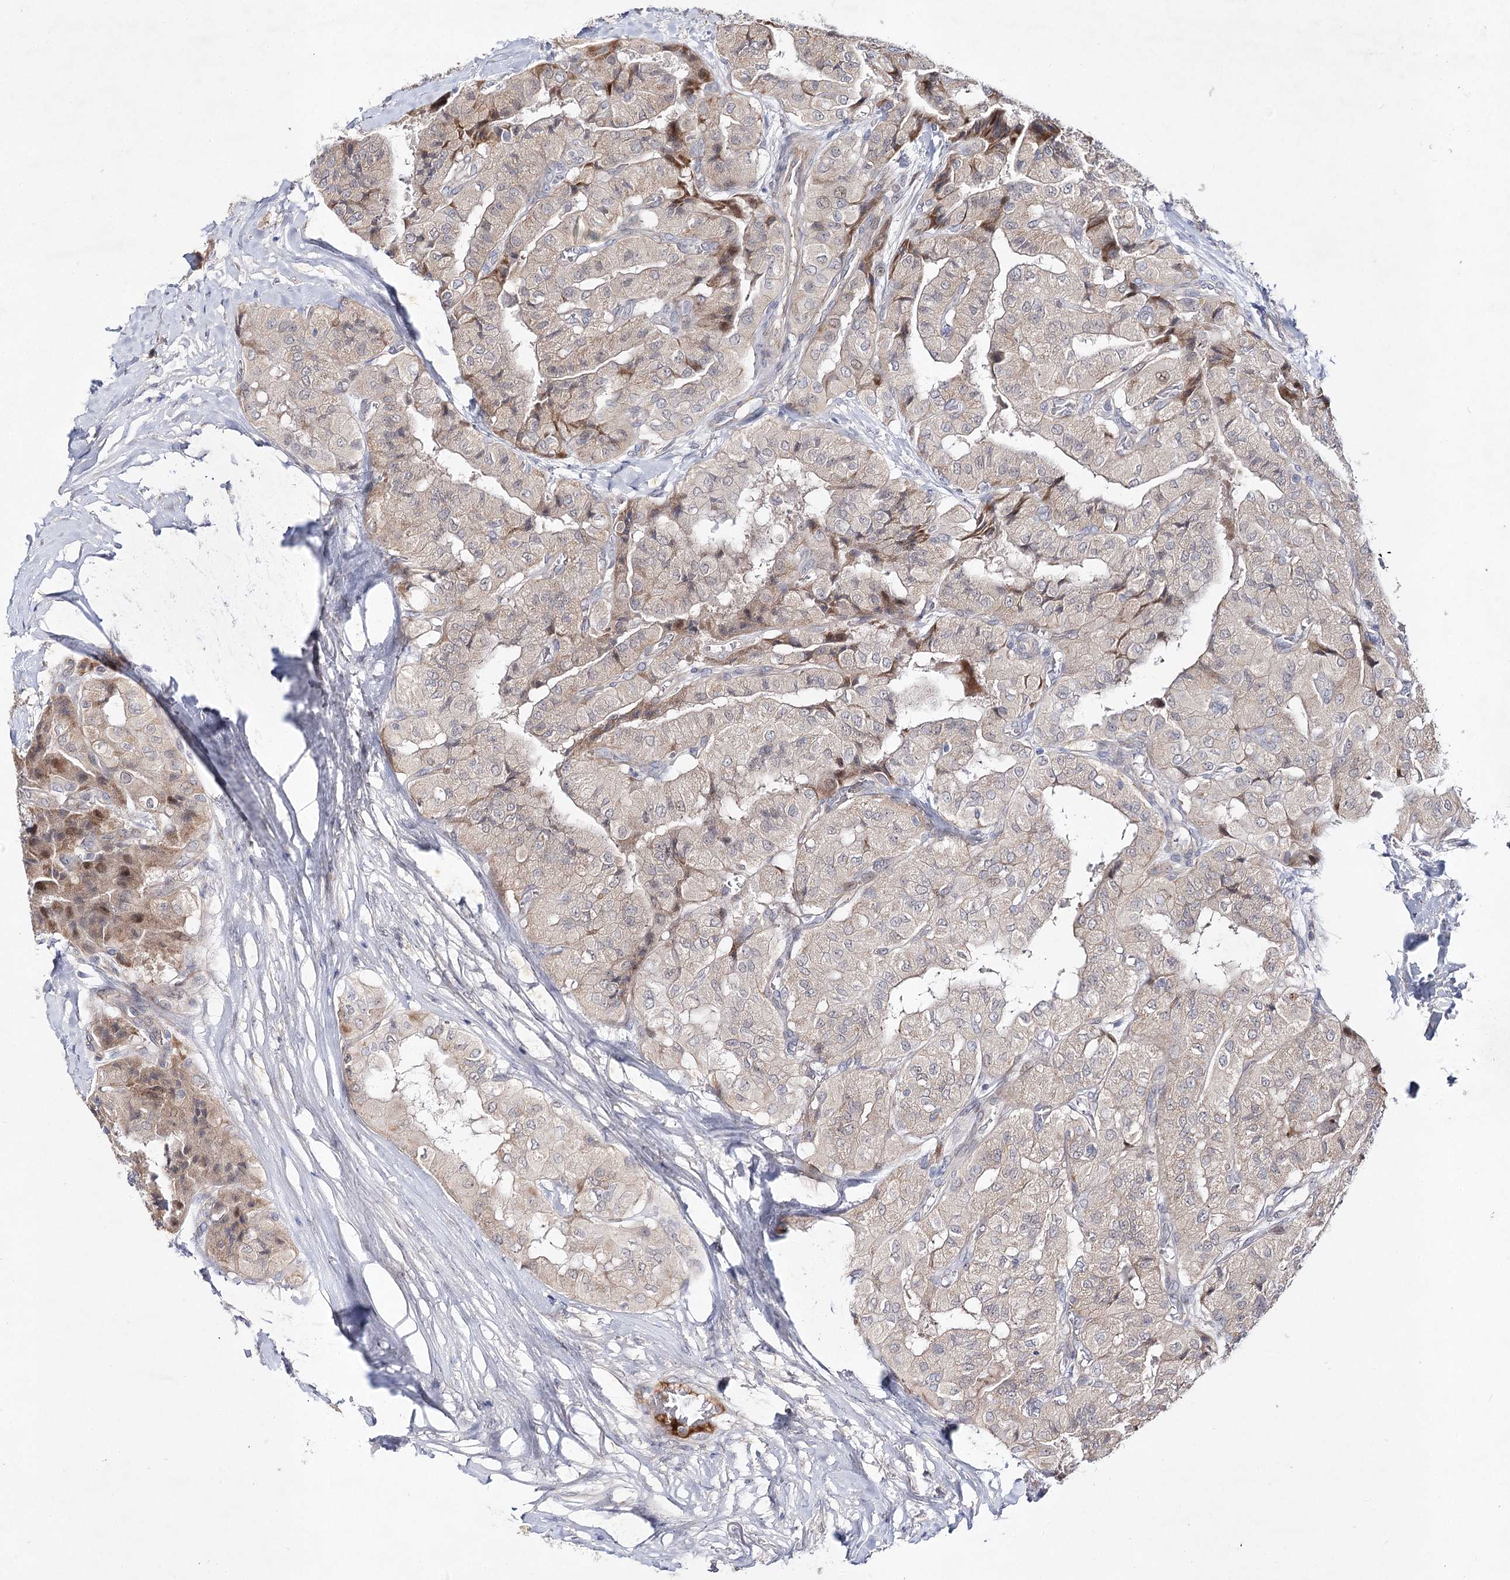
{"staining": {"intensity": "moderate", "quantity": "<25%", "location": "nuclear"}, "tissue": "thyroid cancer", "cell_type": "Tumor cells", "image_type": "cancer", "snomed": [{"axis": "morphology", "description": "Papillary adenocarcinoma, NOS"}, {"axis": "topography", "description": "Thyroid gland"}], "caption": "The image exhibits a brown stain indicating the presence of a protein in the nuclear of tumor cells in papillary adenocarcinoma (thyroid). The staining is performed using DAB (3,3'-diaminobenzidine) brown chromogen to label protein expression. The nuclei are counter-stained blue using hematoxylin.", "gene": "ARHGAP32", "patient": {"sex": "female", "age": 59}}